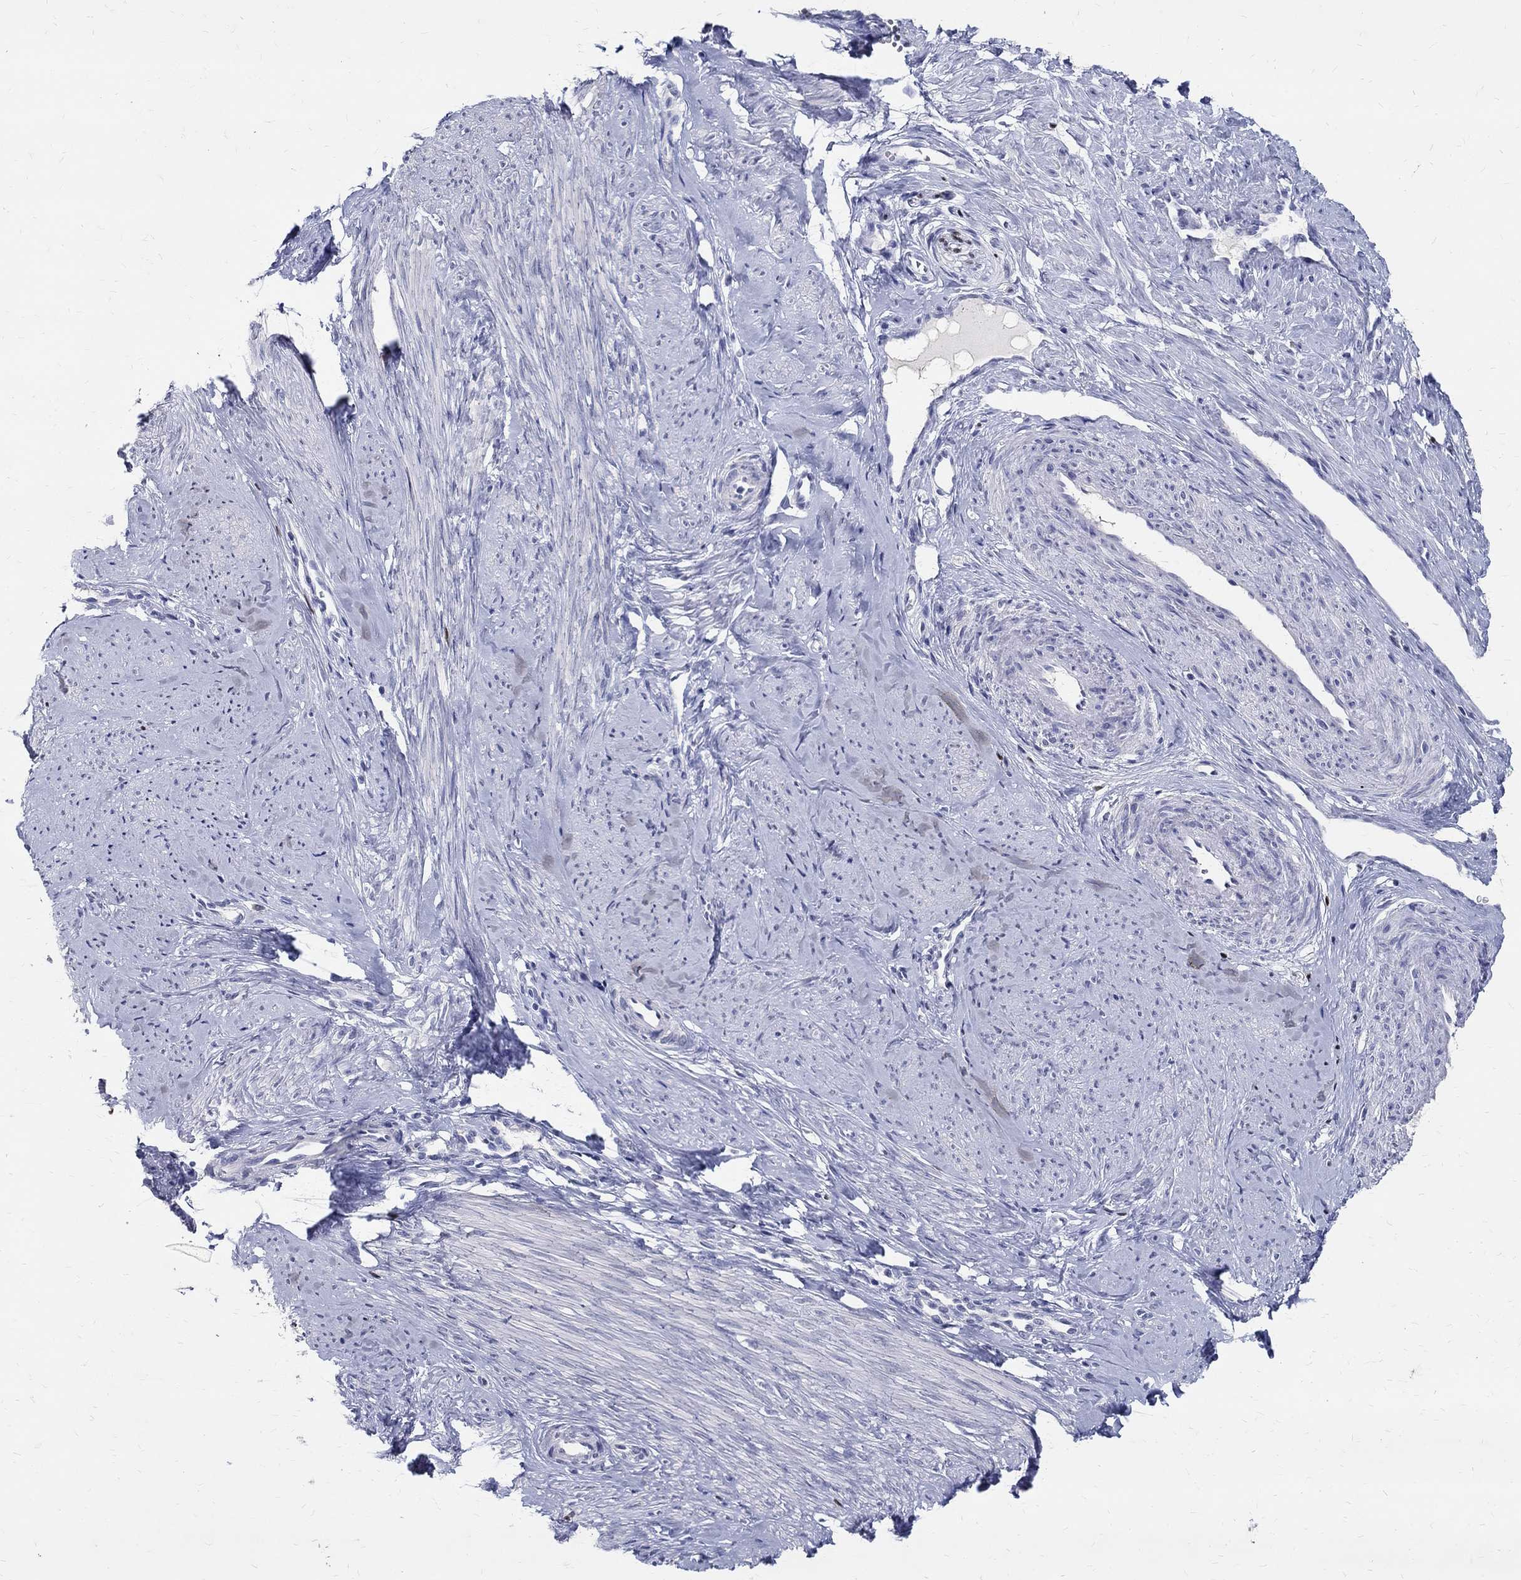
{"staining": {"intensity": "negative", "quantity": "none", "location": "none"}, "tissue": "smooth muscle", "cell_type": "Smooth muscle cells", "image_type": "normal", "snomed": [{"axis": "morphology", "description": "Normal tissue, NOS"}, {"axis": "topography", "description": "Smooth muscle"}], "caption": "This is an immunohistochemistry (IHC) histopathology image of unremarkable human smooth muscle. There is no staining in smooth muscle cells.", "gene": "SOX2", "patient": {"sex": "female", "age": 48}}